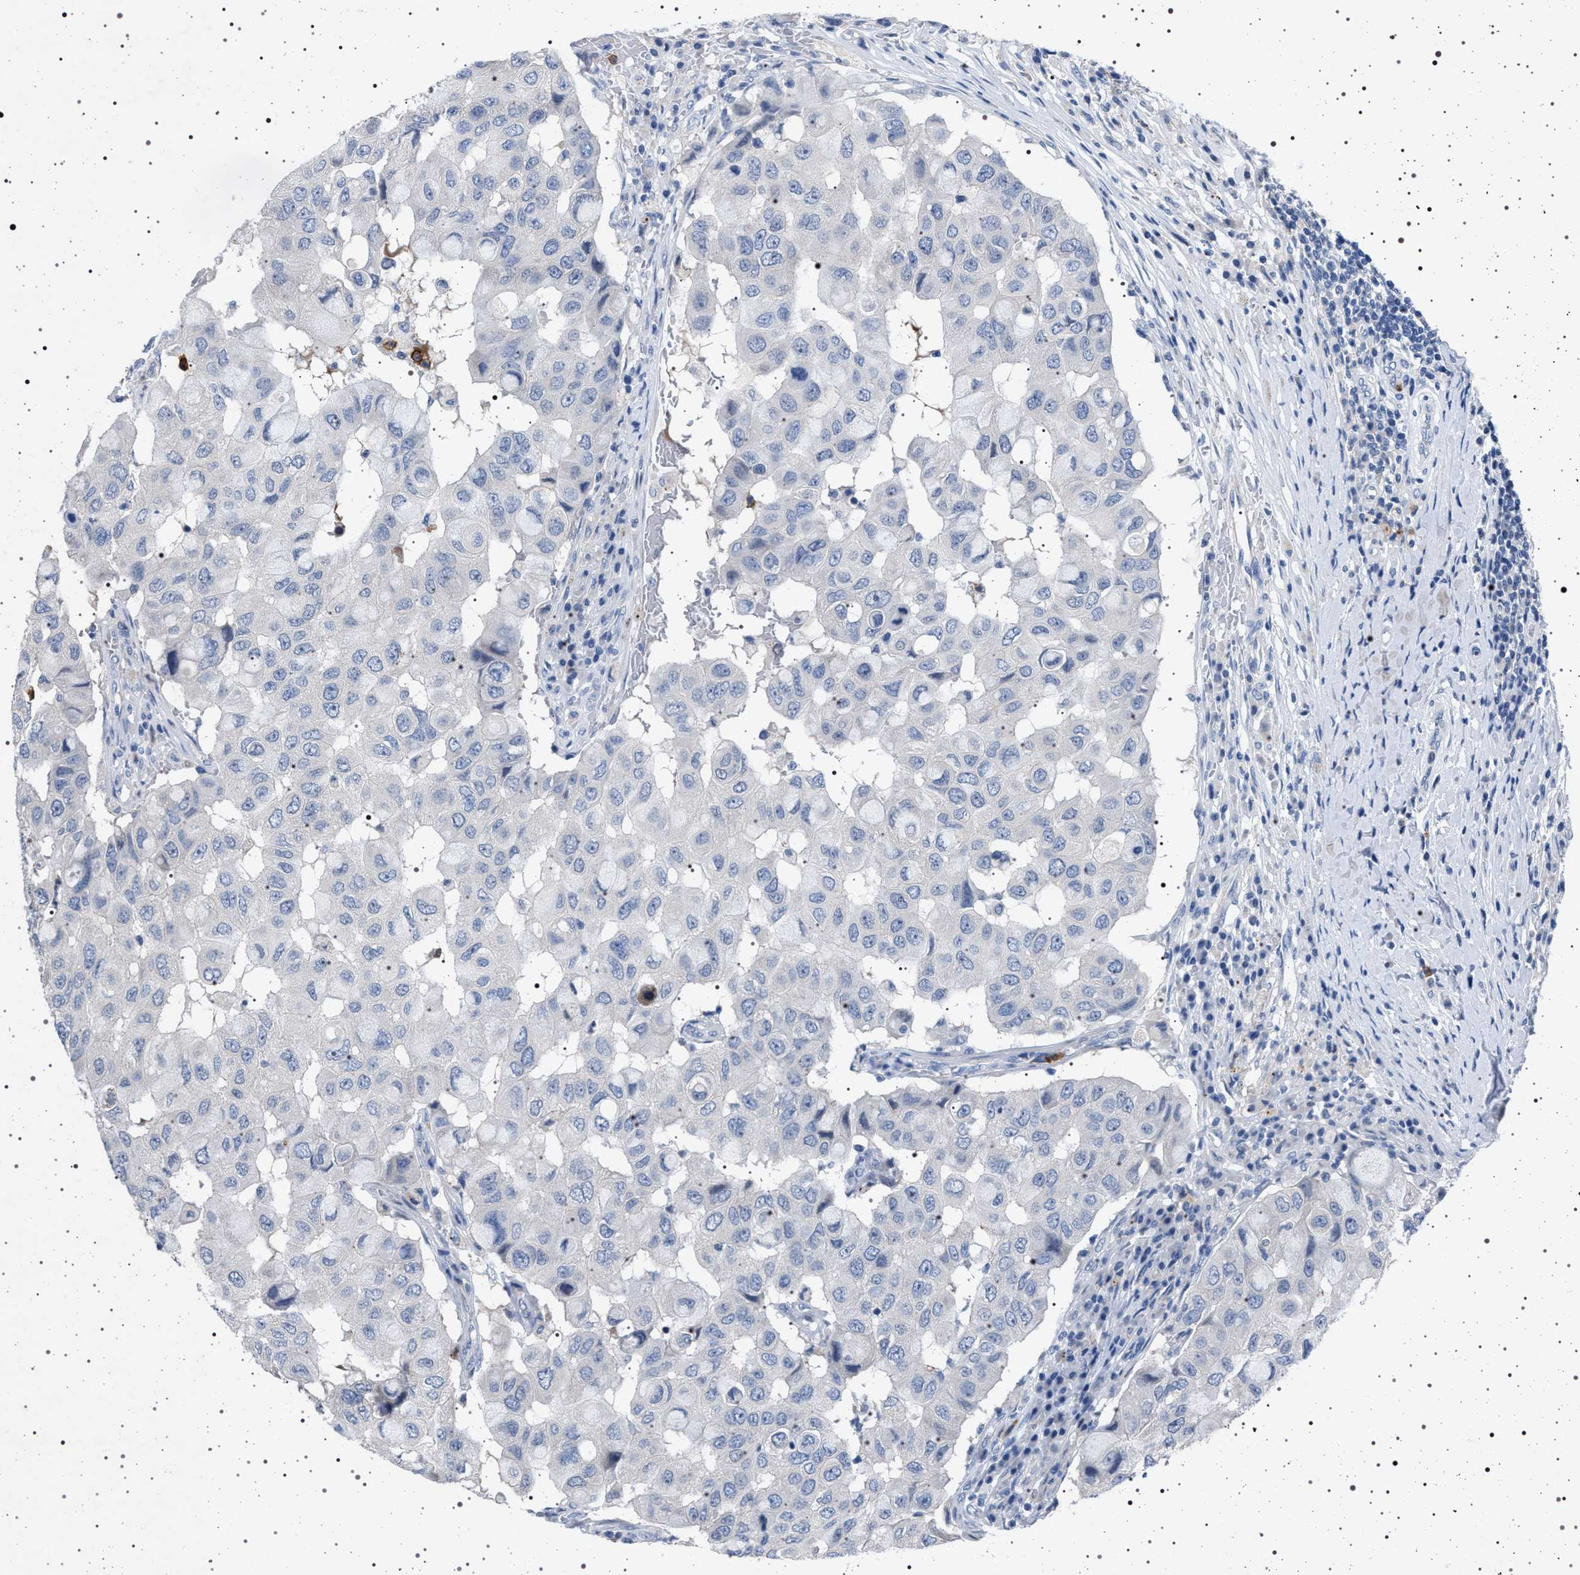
{"staining": {"intensity": "negative", "quantity": "none", "location": "none"}, "tissue": "breast cancer", "cell_type": "Tumor cells", "image_type": "cancer", "snomed": [{"axis": "morphology", "description": "Duct carcinoma"}, {"axis": "topography", "description": "Breast"}], "caption": "This is an immunohistochemistry (IHC) micrograph of human breast cancer (intraductal carcinoma). There is no positivity in tumor cells.", "gene": "NAT9", "patient": {"sex": "female", "age": 27}}